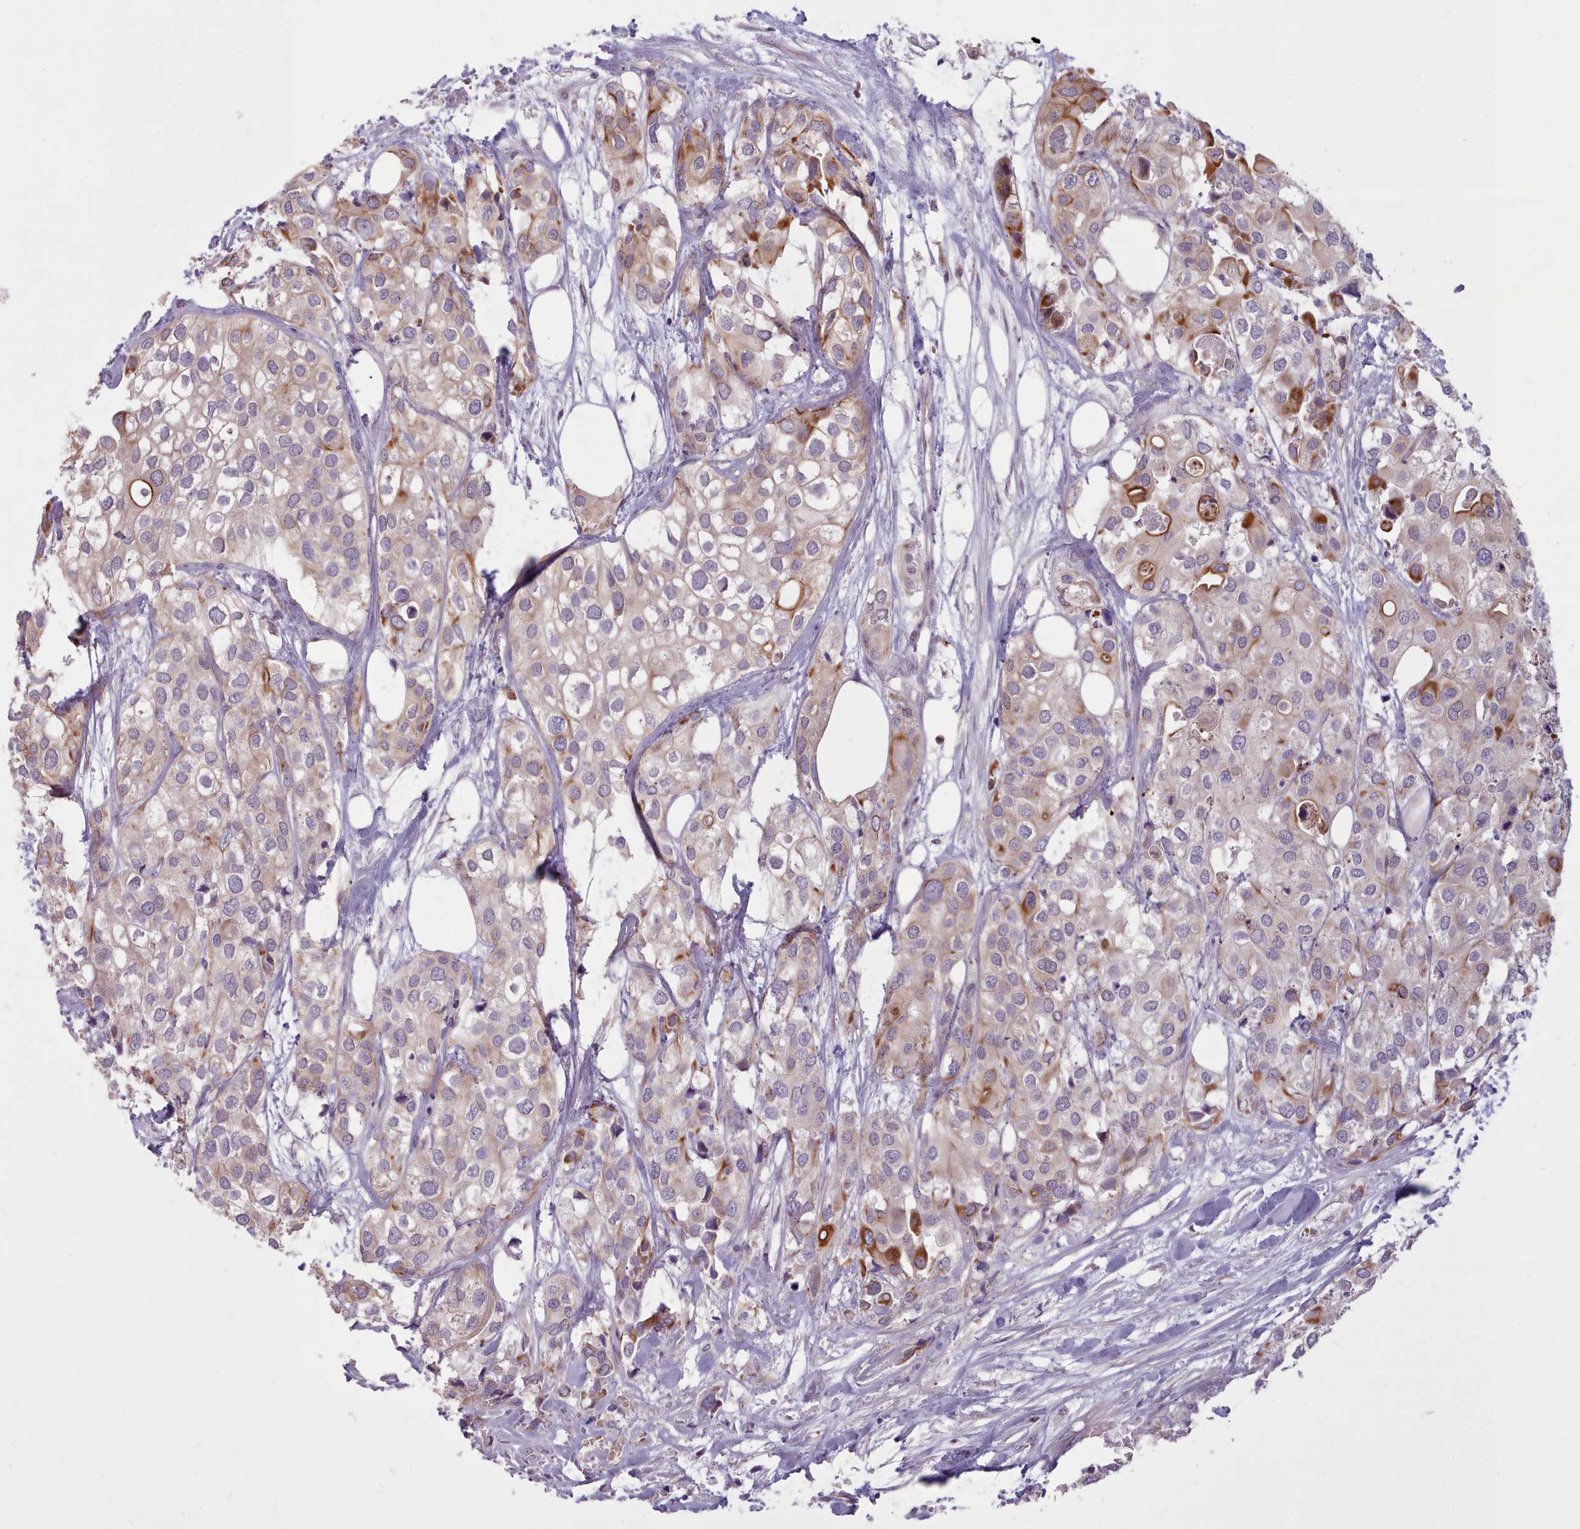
{"staining": {"intensity": "moderate", "quantity": "<25%", "location": "cytoplasmic/membranous"}, "tissue": "urothelial cancer", "cell_type": "Tumor cells", "image_type": "cancer", "snomed": [{"axis": "morphology", "description": "Urothelial carcinoma, High grade"}, {"axis": "topography", "description": "Urinary bladder"}], "caption": "Urothelial cancer stained with a protein marker reveals moderate staining in tumor cells.", "gene": "NMRK1", "patient": {"sex": "male", "age": 64}}